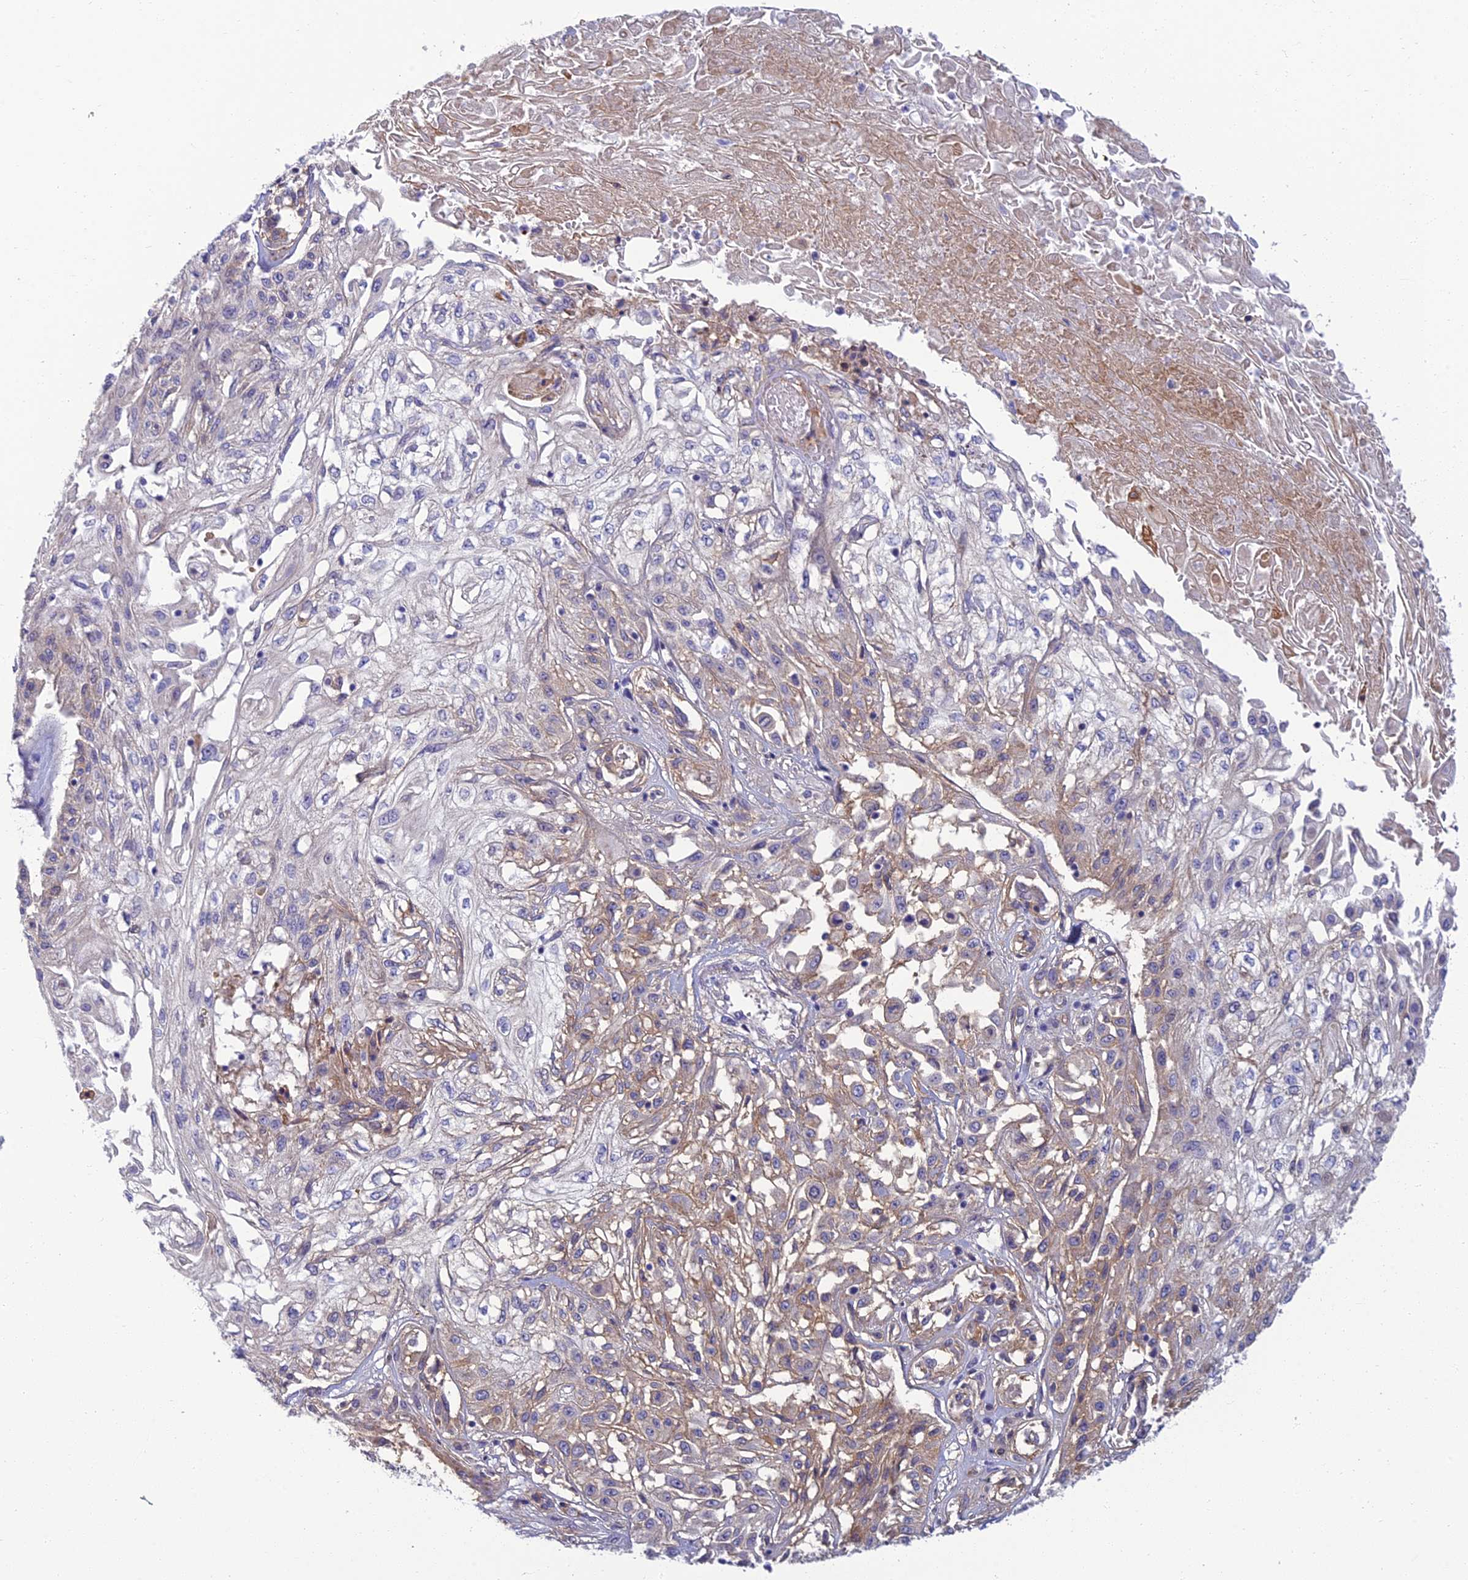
{"staining": {"intensity": "weak", "quantity": "<25%", "location": "cytoplasmic/membranous"}, "tissue": "skin cancer", "cell_type": "Tumor cells", "image_type": "cancer", "snomed": [{"axis": "morphology", "description": "Squamous cell carcinoma, NOS"}, {"axis": "morphology", "description": "Squamous cell carcinoma, metastatic, NOS"}, {"axis": "topography", "description": "Skin"}, {"axis": "topography", "description": "Lymph node"}], "caption": "Immunohistochemistry (IHC) of human skin cancer demonstrates no staining in tumor cells.", "gene": "NEURL1", "patient": {"sex": "male", "age": 75}}